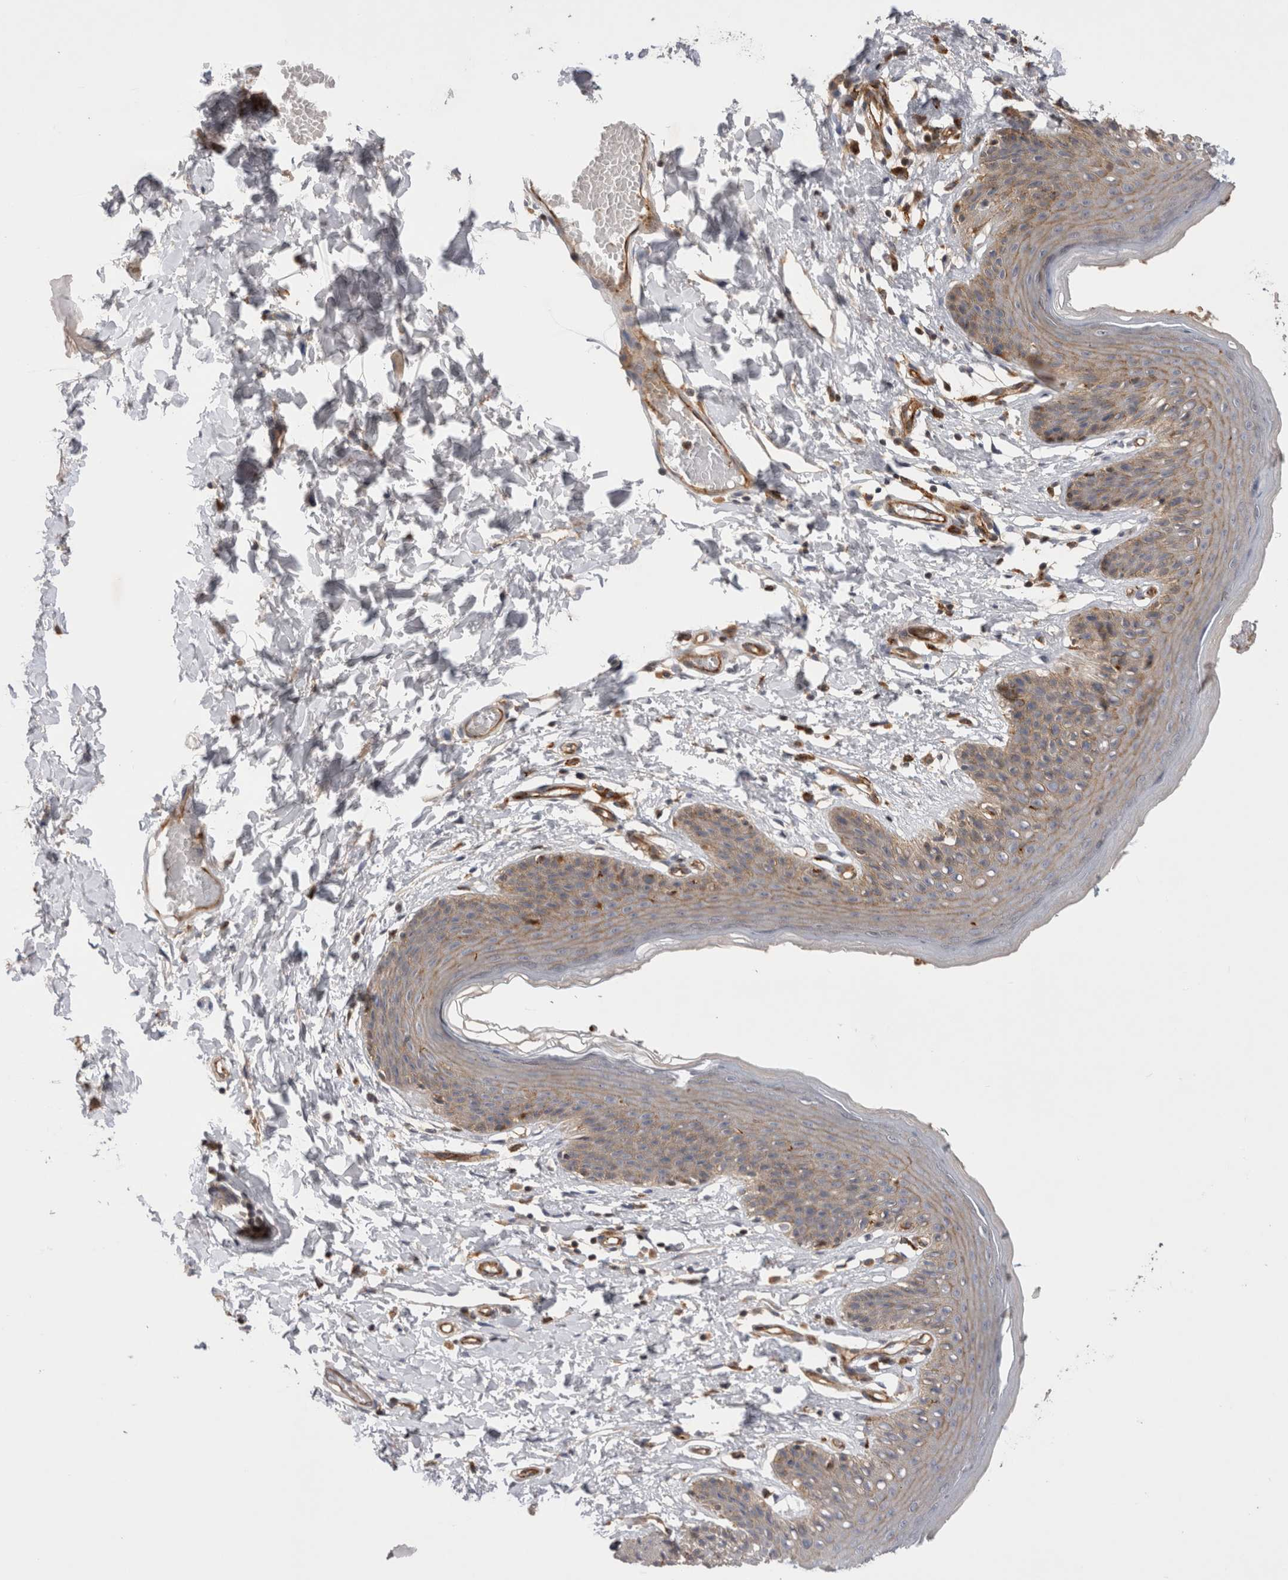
{"staining": {"intensity": "moderate", "quantity": ">75%", "location": "cytoplasmic/membranous"}, "tissue": "skin", "cell_type": "Epidermal cells", "image_type": "normal", "snomed": [{"axis": "morphology", "description": "Normal tissue, NOS"}, {"axis": "topography", "description": "Vulva"}], "caption": "Protein staining of benign skin shows moderate cytoplasmic/membranous positivity in about >75% of epidermal cells. Nuclei are stained in blue.", "gene": "BNIP2", "patient": {"sex": "female", "age": 66}}